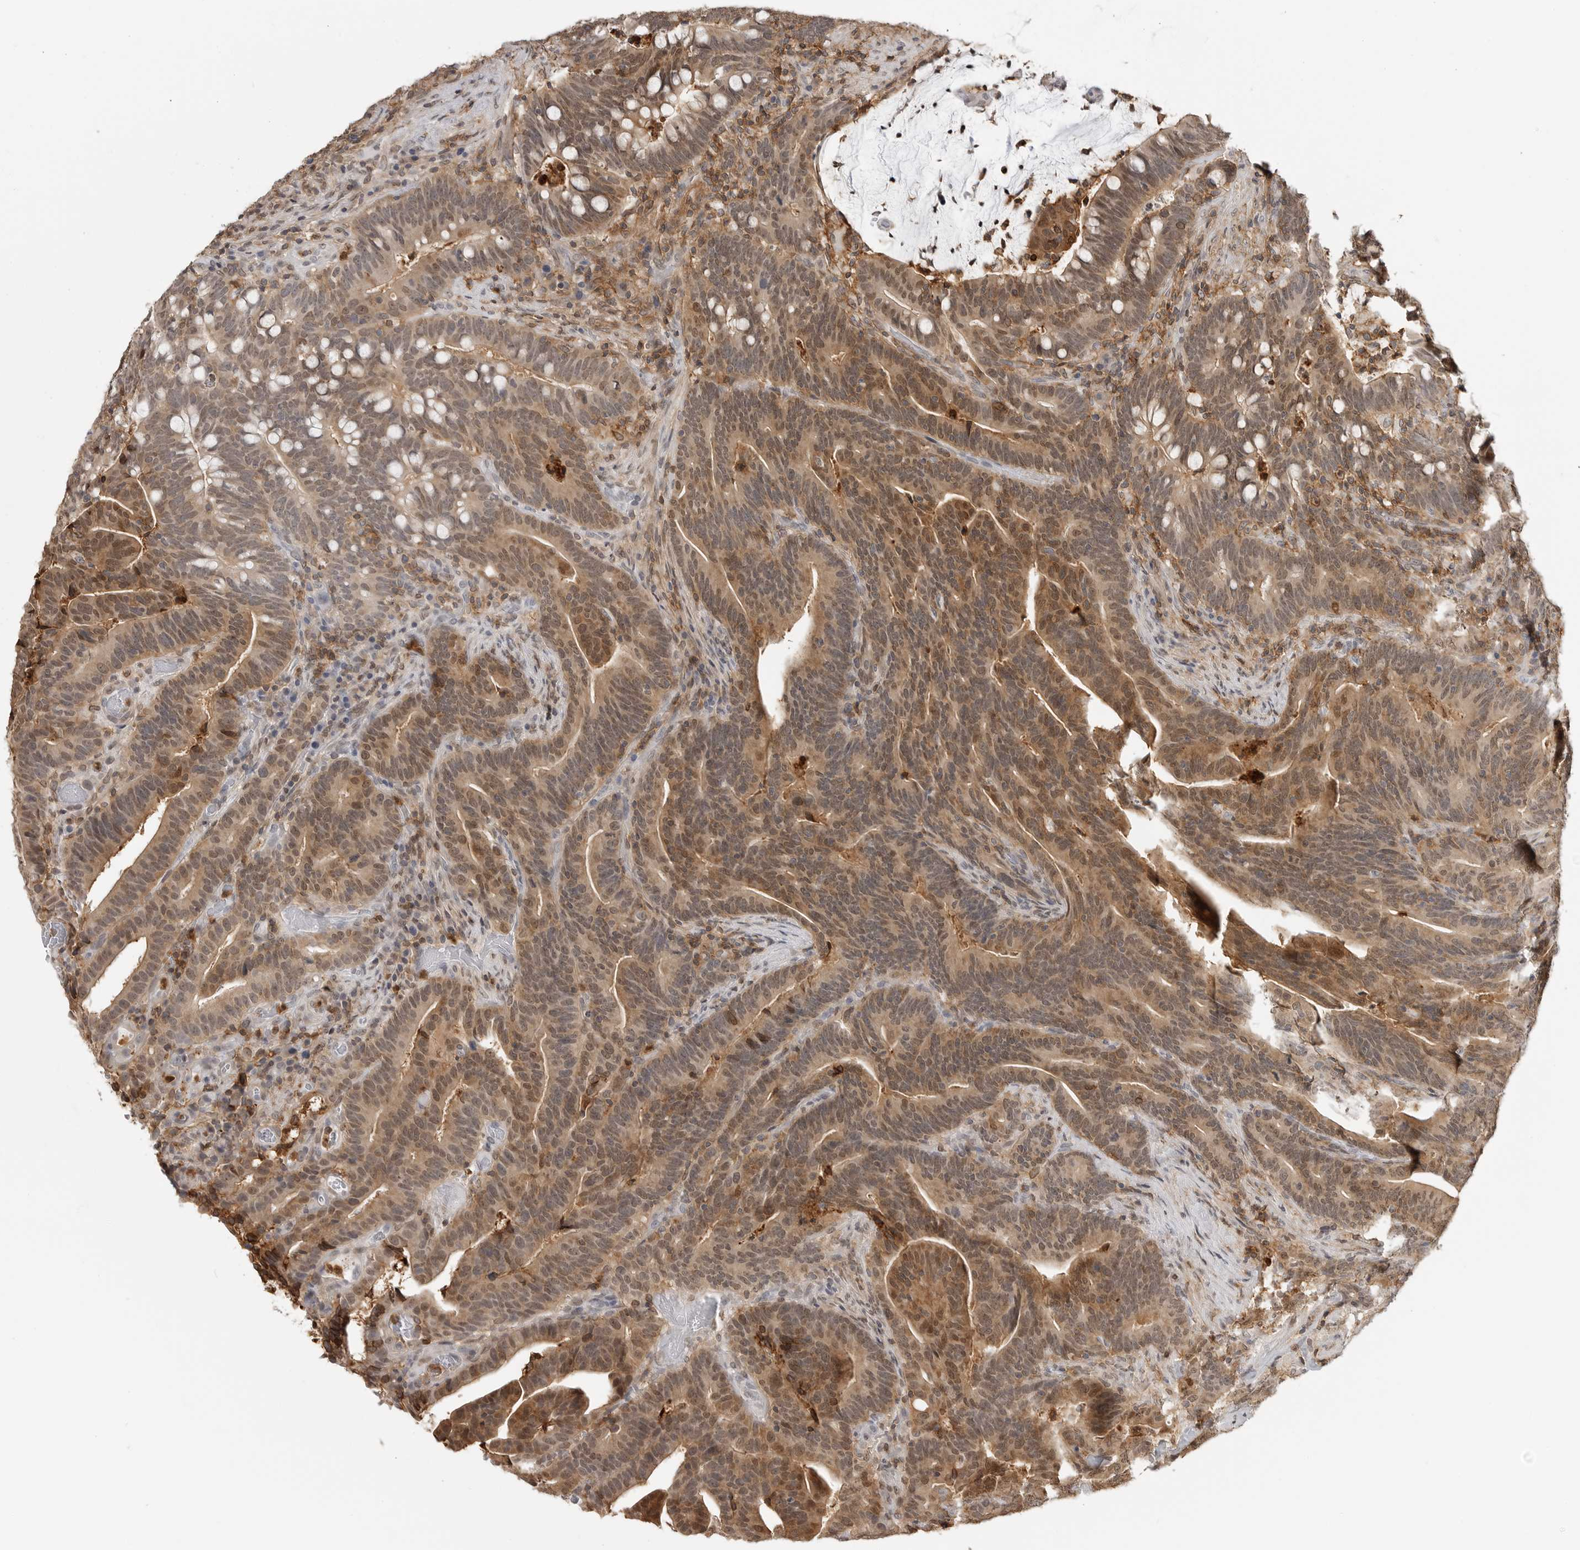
{"staining": {"intensity": "moderate", "quantity": ">75%", "location": "cytoplasmic/membranous"}, "tissue": "colorectal cancer", "cell_type": "Tumor cells", "image_type": "cancer", "snomed": [{"axis": "morphology", "description": "Adenocarcinoma, NOS"}, {"axis": "topography", "description": "Colon"}], "caption": "A high-resolution micrograph shows immunohistochemistry (IHC) staining of colorectal adenocarcinoma, which demonstrates moderate cytoplasmic/membranous expression in approximately >75% of tumor cells. Ihc stains the protein of interest in brown and the nuclei are stained blue.", "gene": "ANXA11", "patient": {"sex": "female", "age": 66}}